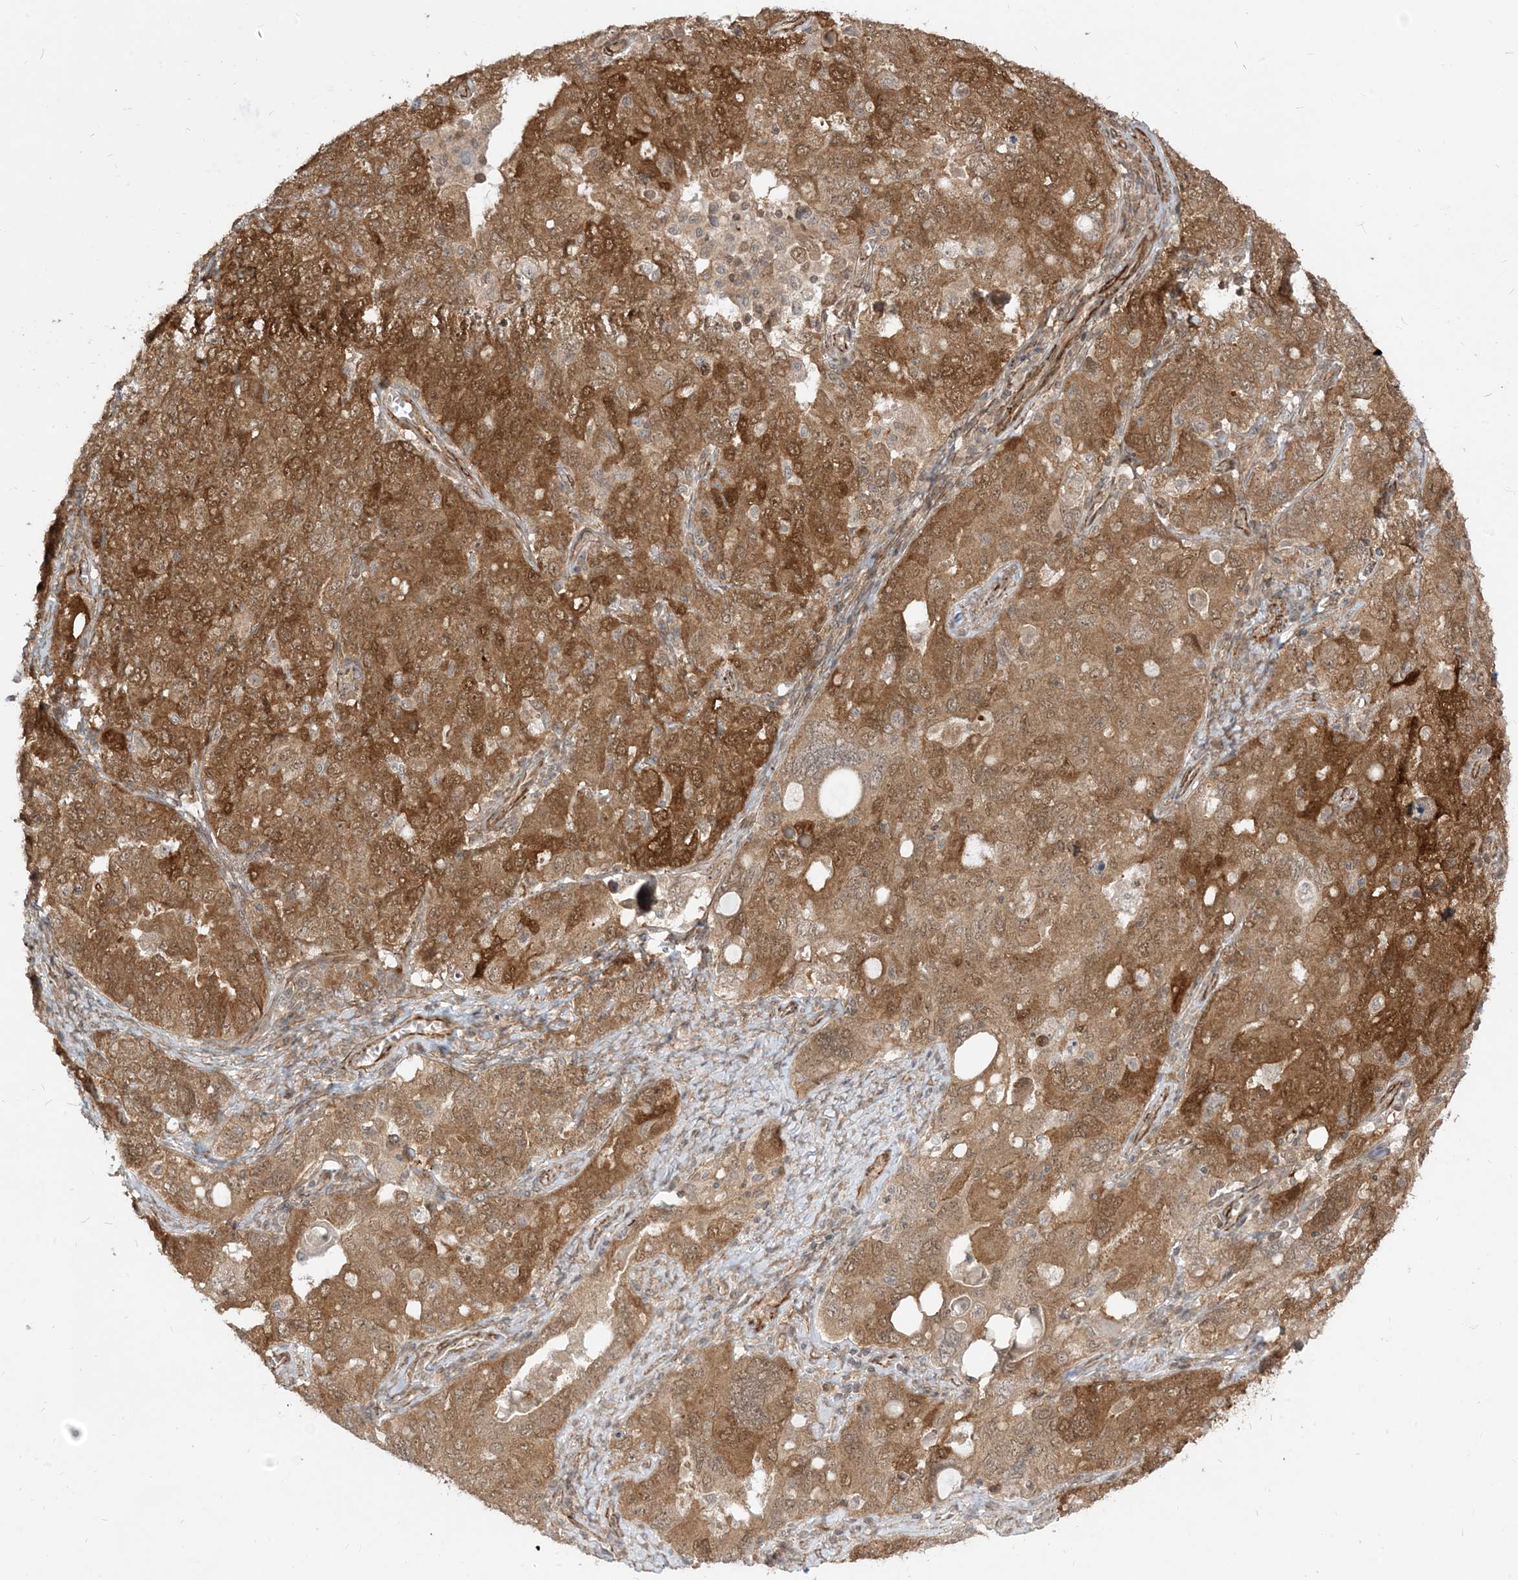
{"staining": {"intensity": "strong", "quantity": ">75%", "location": "cytoplasmic/membranous"}, "tissue": "ovarian cancer", "cell_type": "Tumor cells", "image_type": "cancer", "snomed": [{"axis": "morphology", "description": "Carcinoma, endometroid"}, {"axis": "topography", "description": "Ovary"}], "caption": "Tumor cells exhibit high levels of strong cytoplasmic/membranous expression in about >75% of cells in human ovarian cancer.", "gene": "TBCC", "patient": {"sex": "female", "age": 62}}